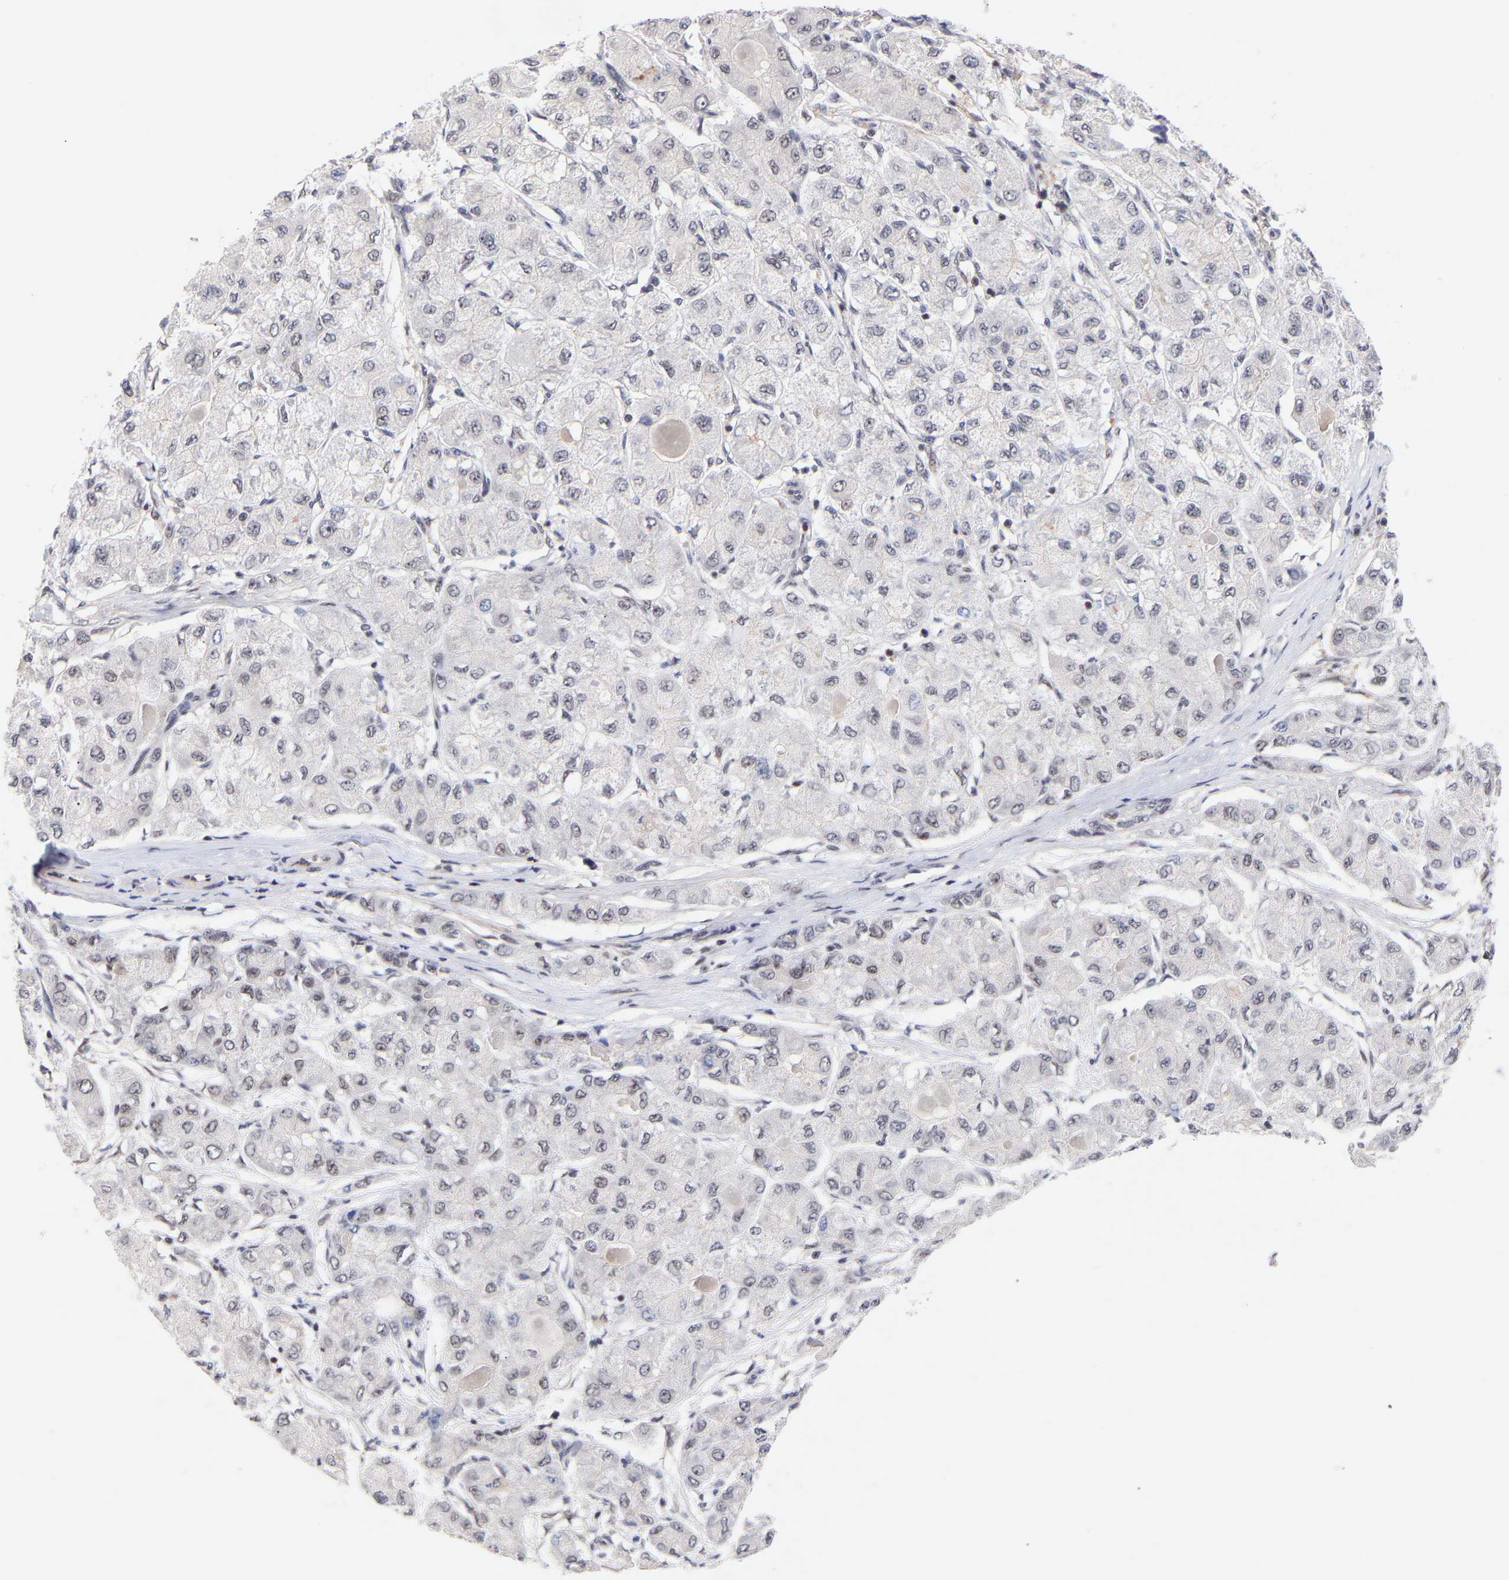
{"staining": {"intensity": "negative", "quantity": "none", "location": "none"}, "tissue": "liver cancer", "cell_type": "Tumor cells", "image_type": "cancer", "snomed": [{"axis": "morphology", "description": "Carcinoma, Hepatocellular, NOS"}, {"axis": "topography", "description": "Liver"}], "caption": "A micrograph of hepatocellular carcinoma (liver) stained for a protein displays no brown staining in tumor cells.", "gene": "RBM15", "patient": {"sex": "male", "age": 80}}